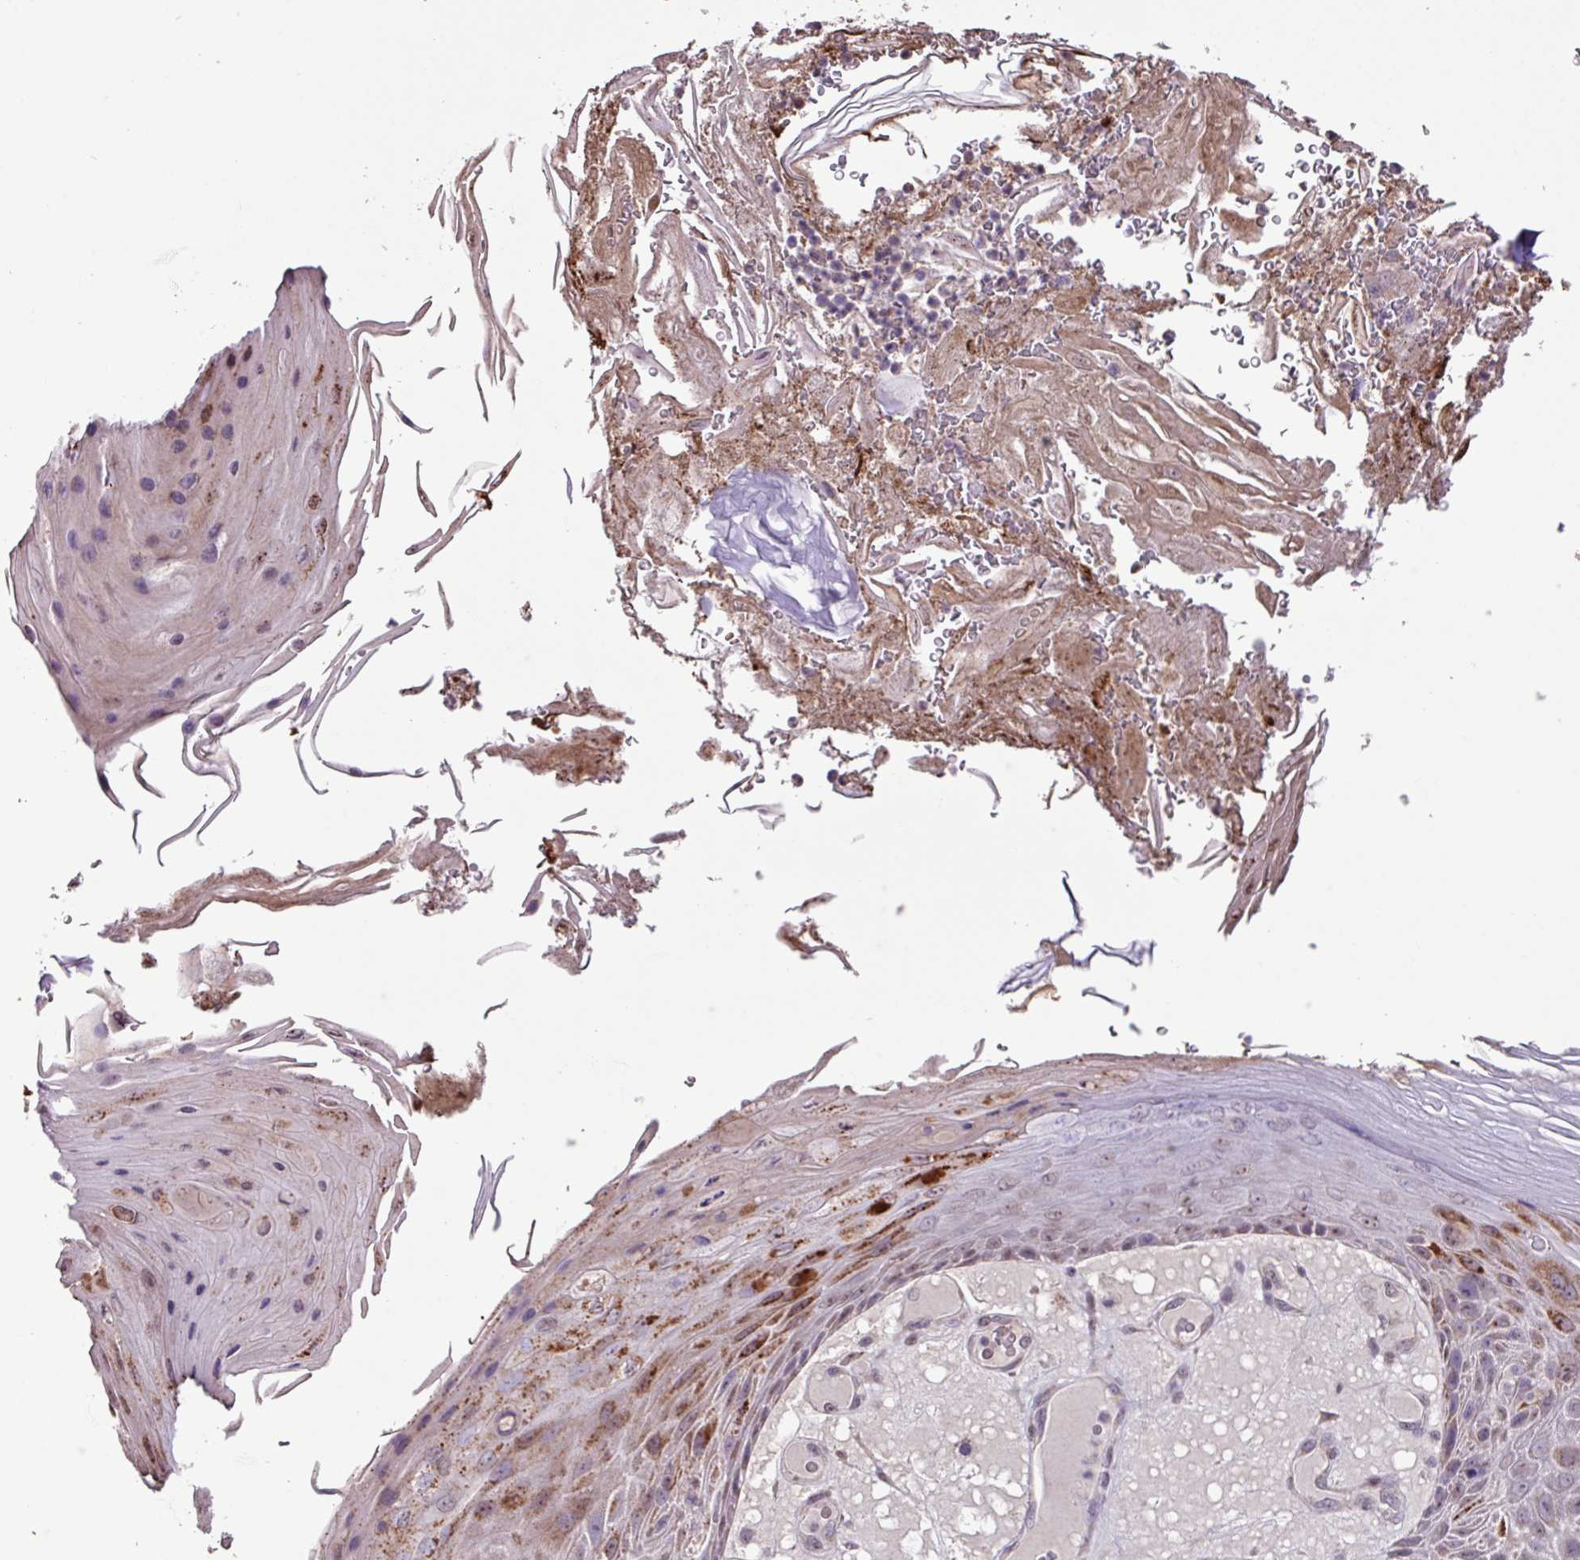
{"staining": {"intensity": "moderate", "quantity": "25%-75%", "location": "cytoplasmic/membranous,nuclear"}, "tissue": "skin cancer", "cell_type": "Tumor cells", "image_type": "cancer", "snomed": [{"axis": "morphology", "description": "Squamous cell carcinoma, NOS"}, {"axis": "topography", "description": "Skin"}], "caption": "Skin cancer tissue demonstrates moderate cytoplasmic/membranous and nuclear expression in about 25%-75% of tumor cells", "gene": "L3MBTL3", "patient": {"sex": "female", "age": 88}}